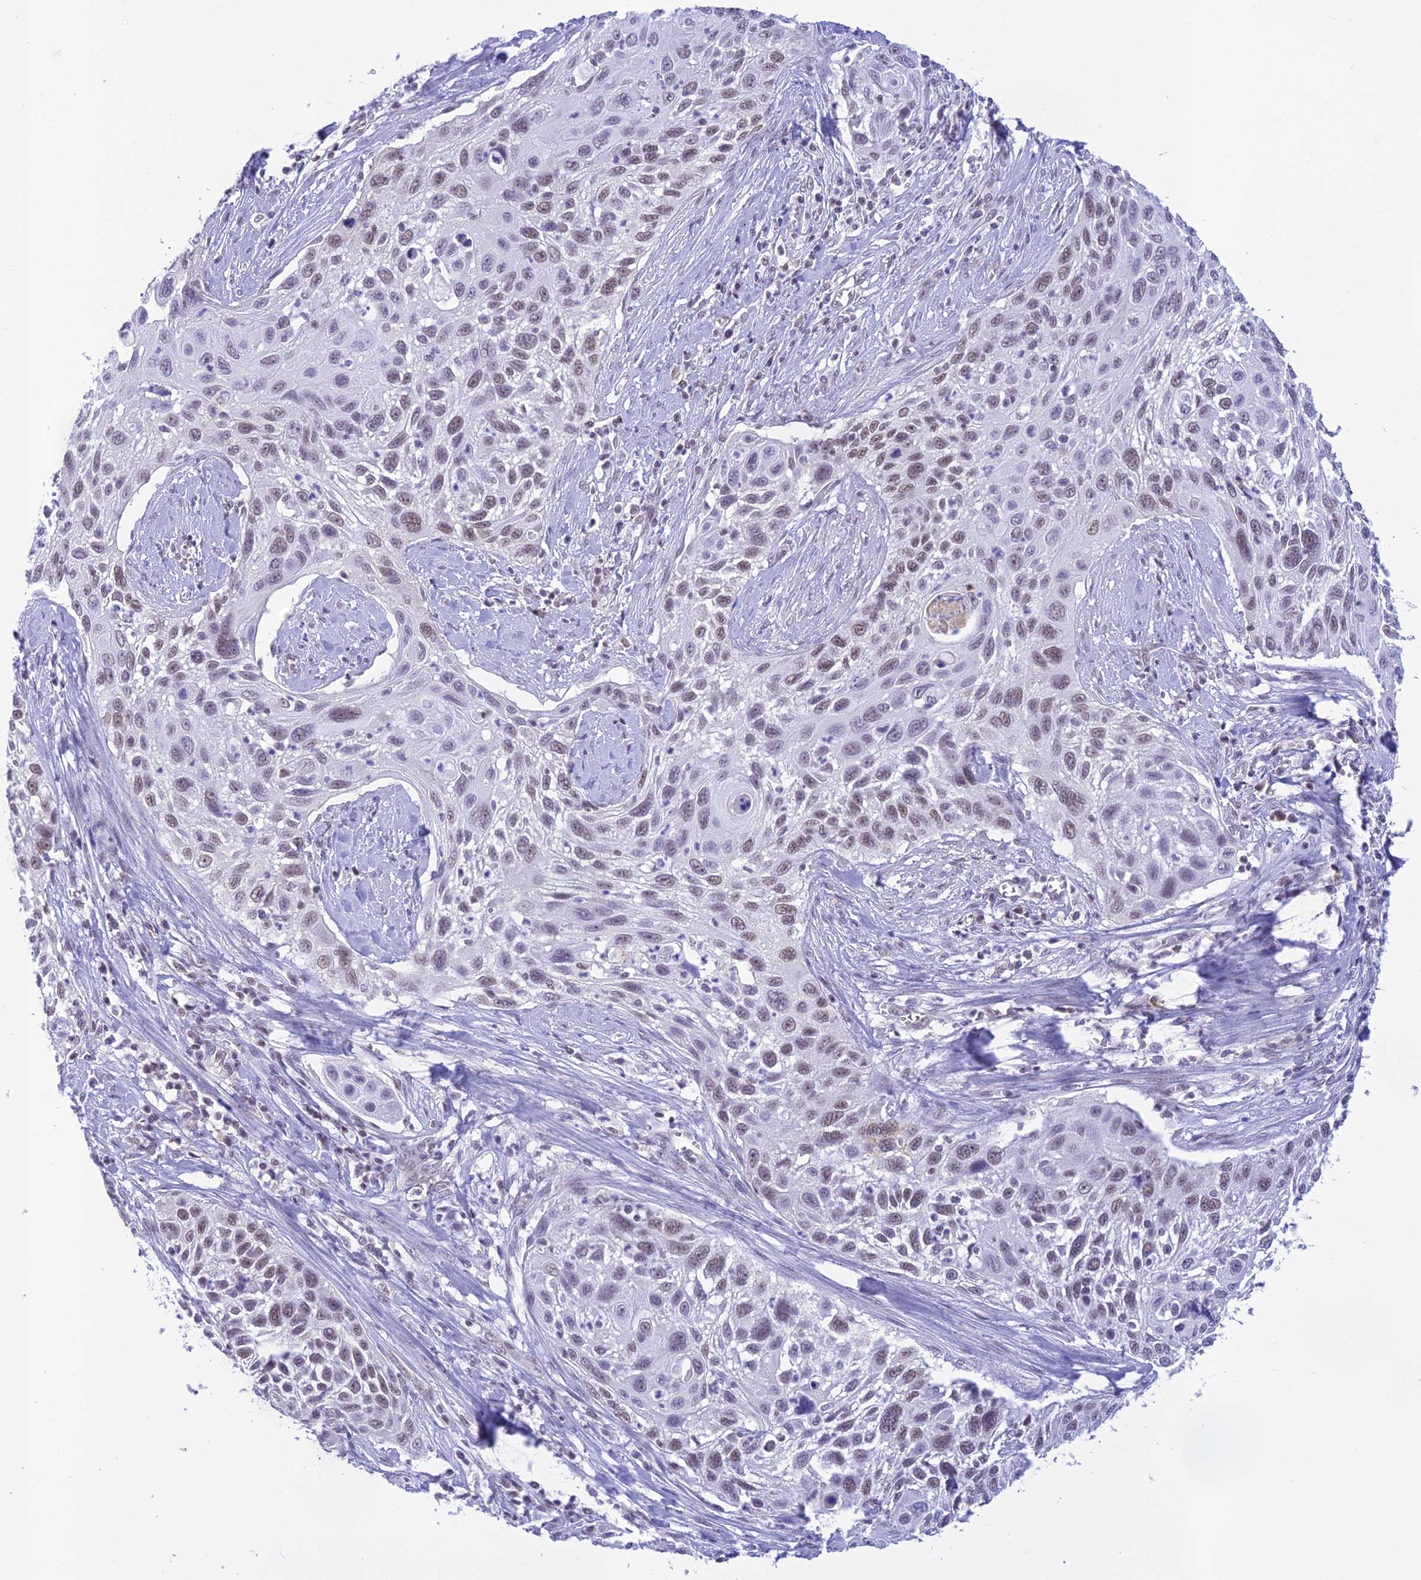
{"staining": {"intensity": "weak", "quantity": ">75%", "location": "nuclear"}, "tissue": "cervical cancer", "cell_type": "Tumor cells", "image_type": "cancer", "snomed": [{"axis": "morphology", "description": "Squamous cell carcinoma, NOS"}, {"axis": "topography", "description": "Cervix"}], "caption": "Immunohistochemistry (IHC) of cervical cancer (squamous cell carcinoma) shows low levels of weak nuclear expression in approximately >75% of tumor cells. The staining was performed using DAB (3,3'-diaminobenzidine) to visualize the protein expression in brown, while the nuclei were stained in blue with hematoxylin (Magnification: 20x).", "gene": "THAP11", "patient": {"sex": "female", "age": 70}}